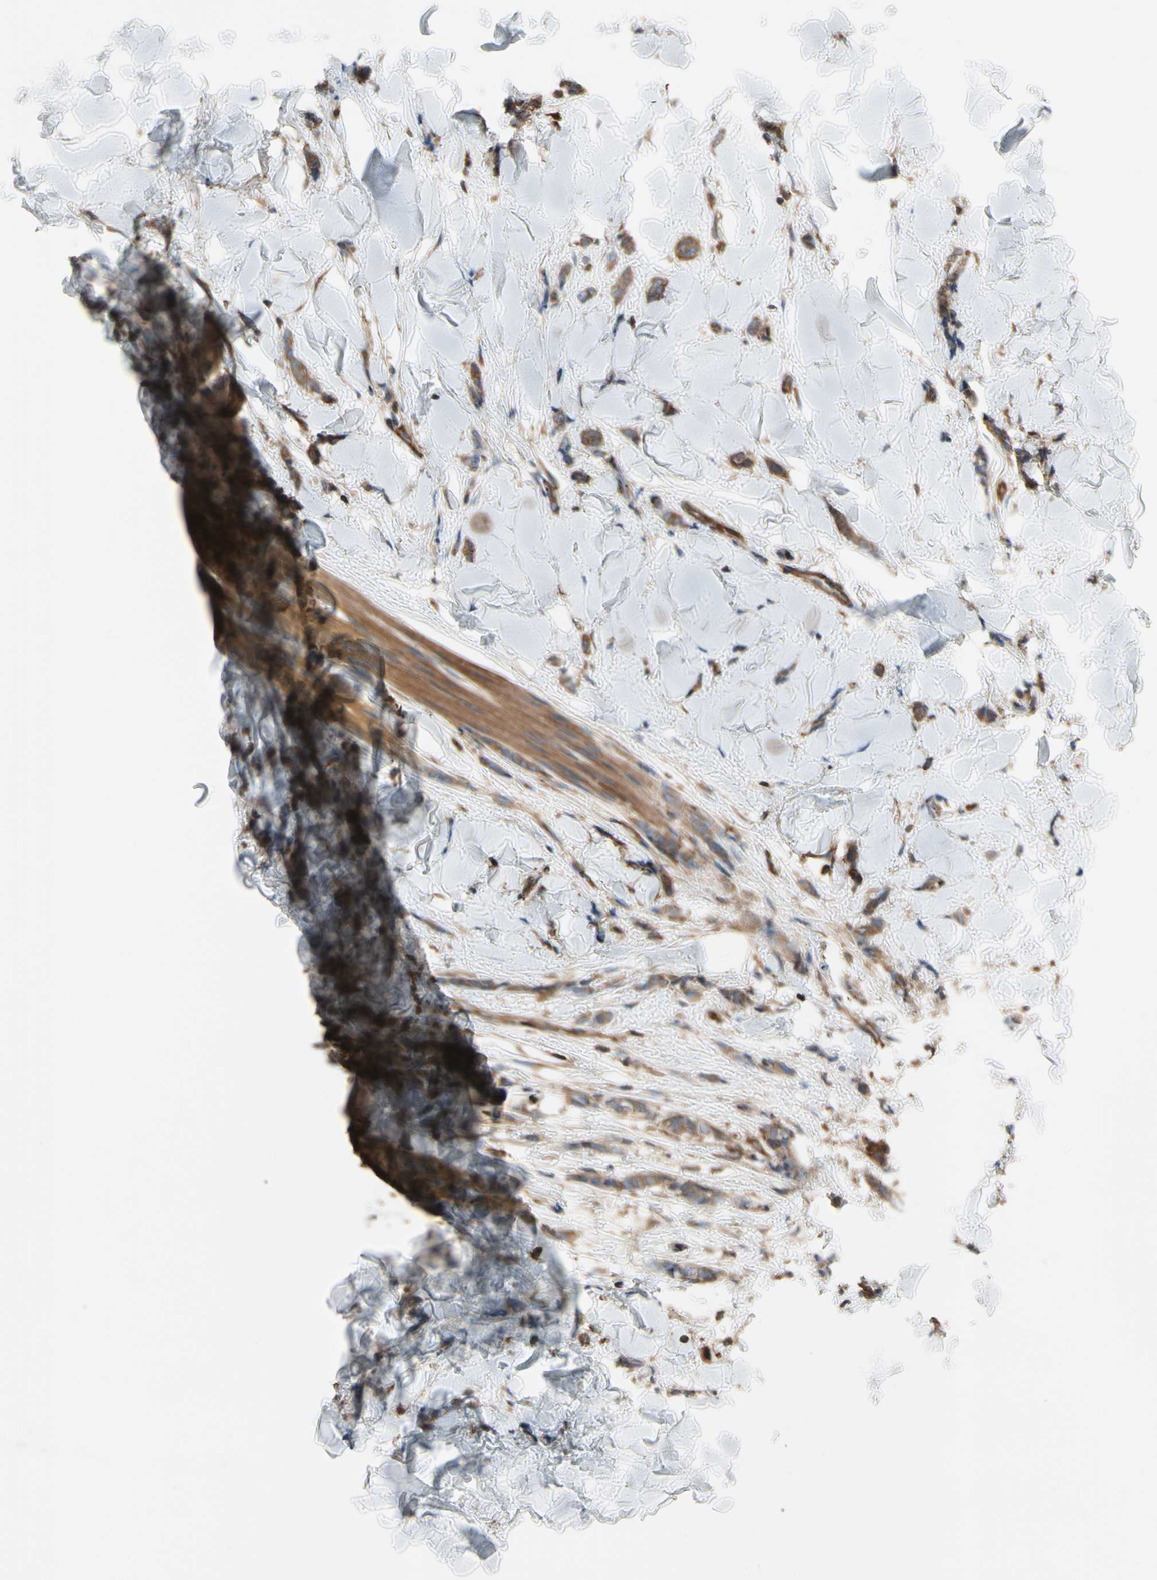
{"staining": {"intensity": "moderate", "quantity": ">75%", "location": "cytoplasmic/membranous"}, "tissue": "breast cancer", "cell_type": "Tumor cells", "image_type": "cancer", "snomed": [{"axis": "morphology", "description": "Lobular carcinoma"}, {"axis": "topography", "description": "Skin"}, {"axis": "topography", "description": "Breast"}], "caption": "Protein staining demonstrates moderate cytoplasmic/membranous staining in approximately >75% of tumor cells in breast cancer (lobular carcinoma).", "gene": "ROCK1", "patient": {"sex": "female", "age": 46}}